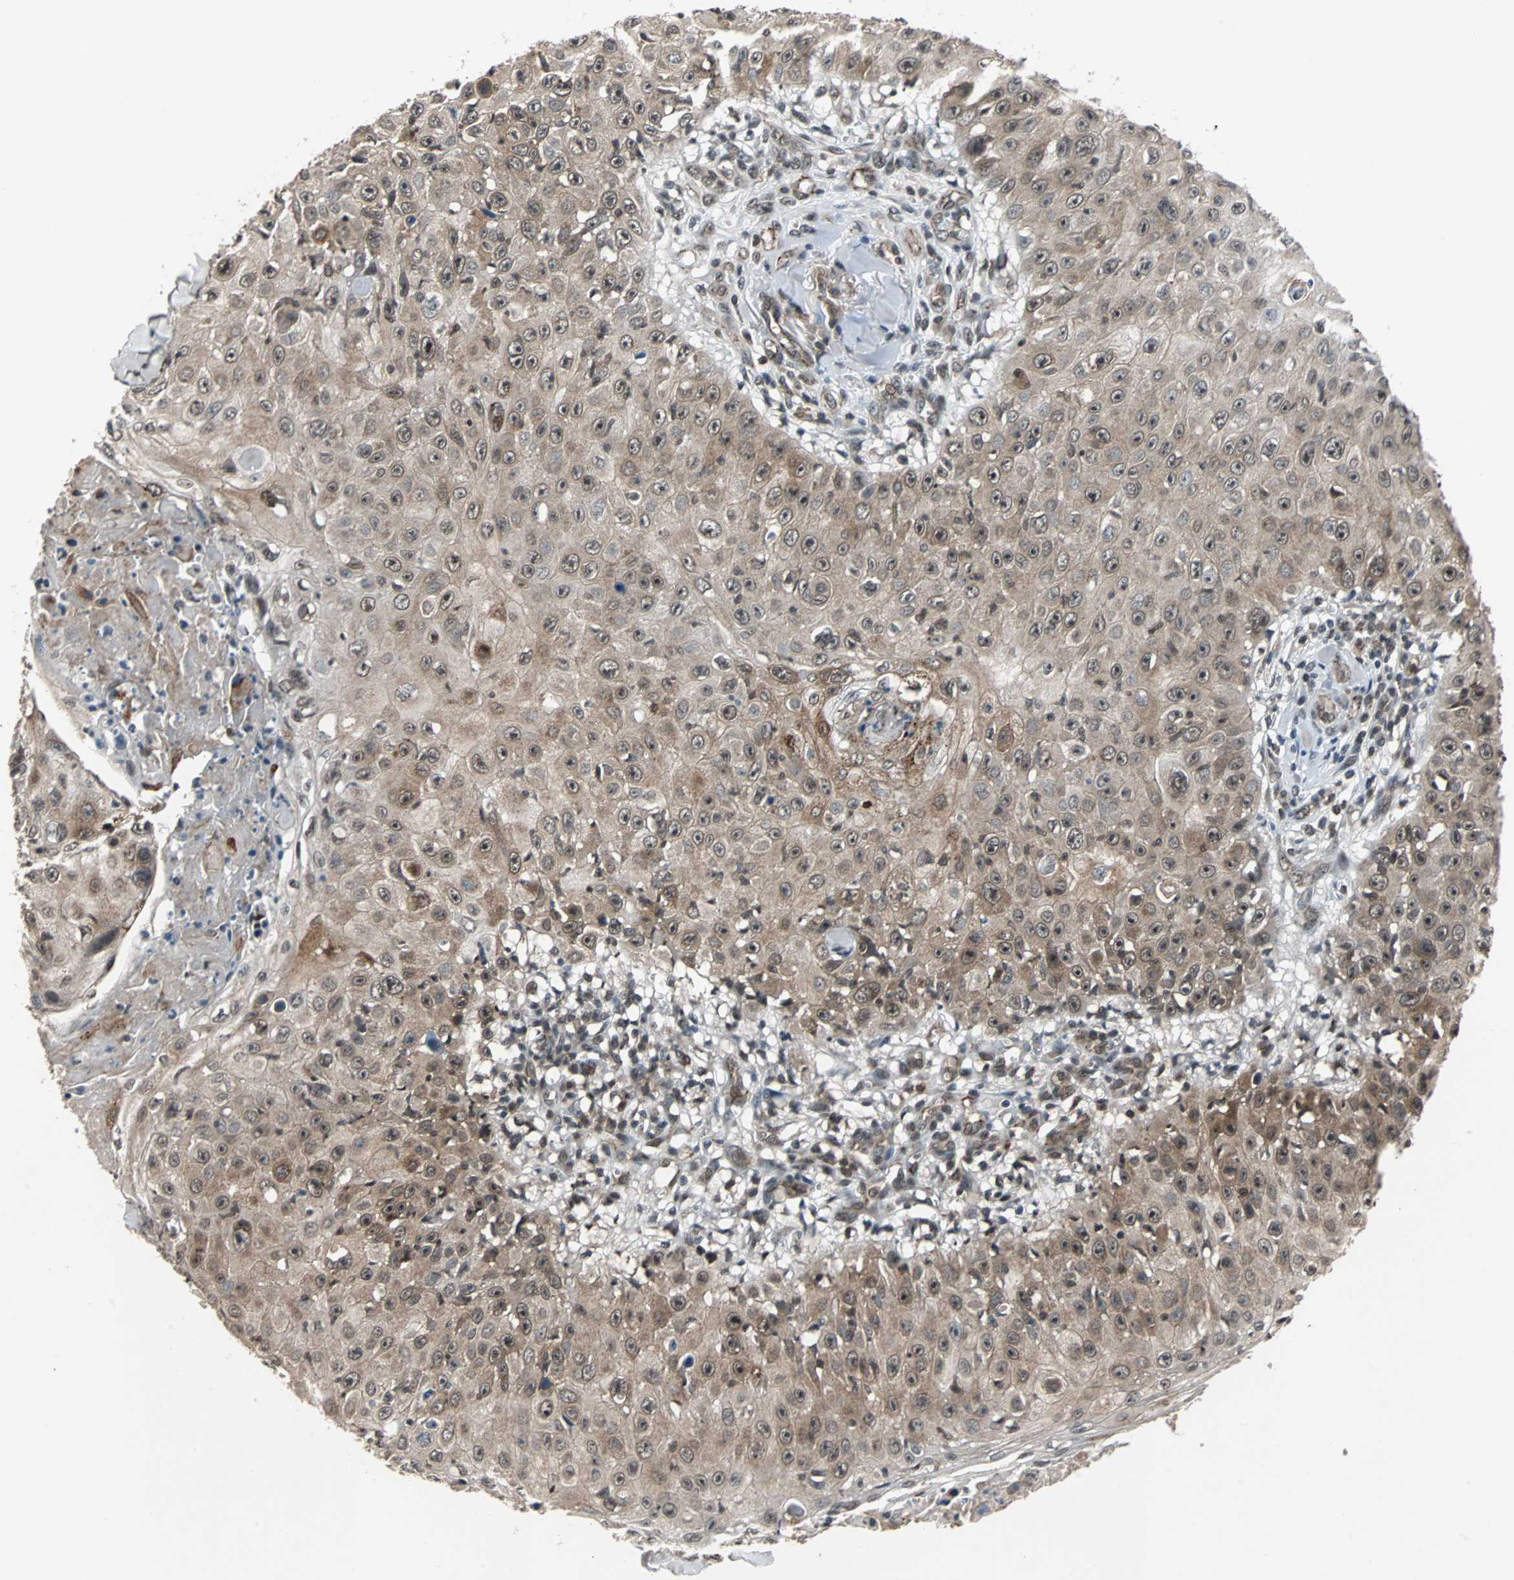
{"staining": {"intensity": "moderate", "quantity": ">75%", "location": "cytoplasmic/membranous"}, "tissue": "skin cancer", "cell_type": "Tumor cells", "image_type": "cancer", "snomed": [{"axis": "morphology", "description": "Squamous cell carcinoma, NOS"}, {"axis": "topography", "description": "Skin"}], "caption": "Tumor cells demonstrate medium levels of moderate cytoplasmic/membranous staining in about >75% of cells in human skin cancer. (DAB (3,3'-diaminobenzidine) IHC with brightfield microscopy, high magnification).", "gene": "LSR", "patient": {"sex": "male", "age": 86}}